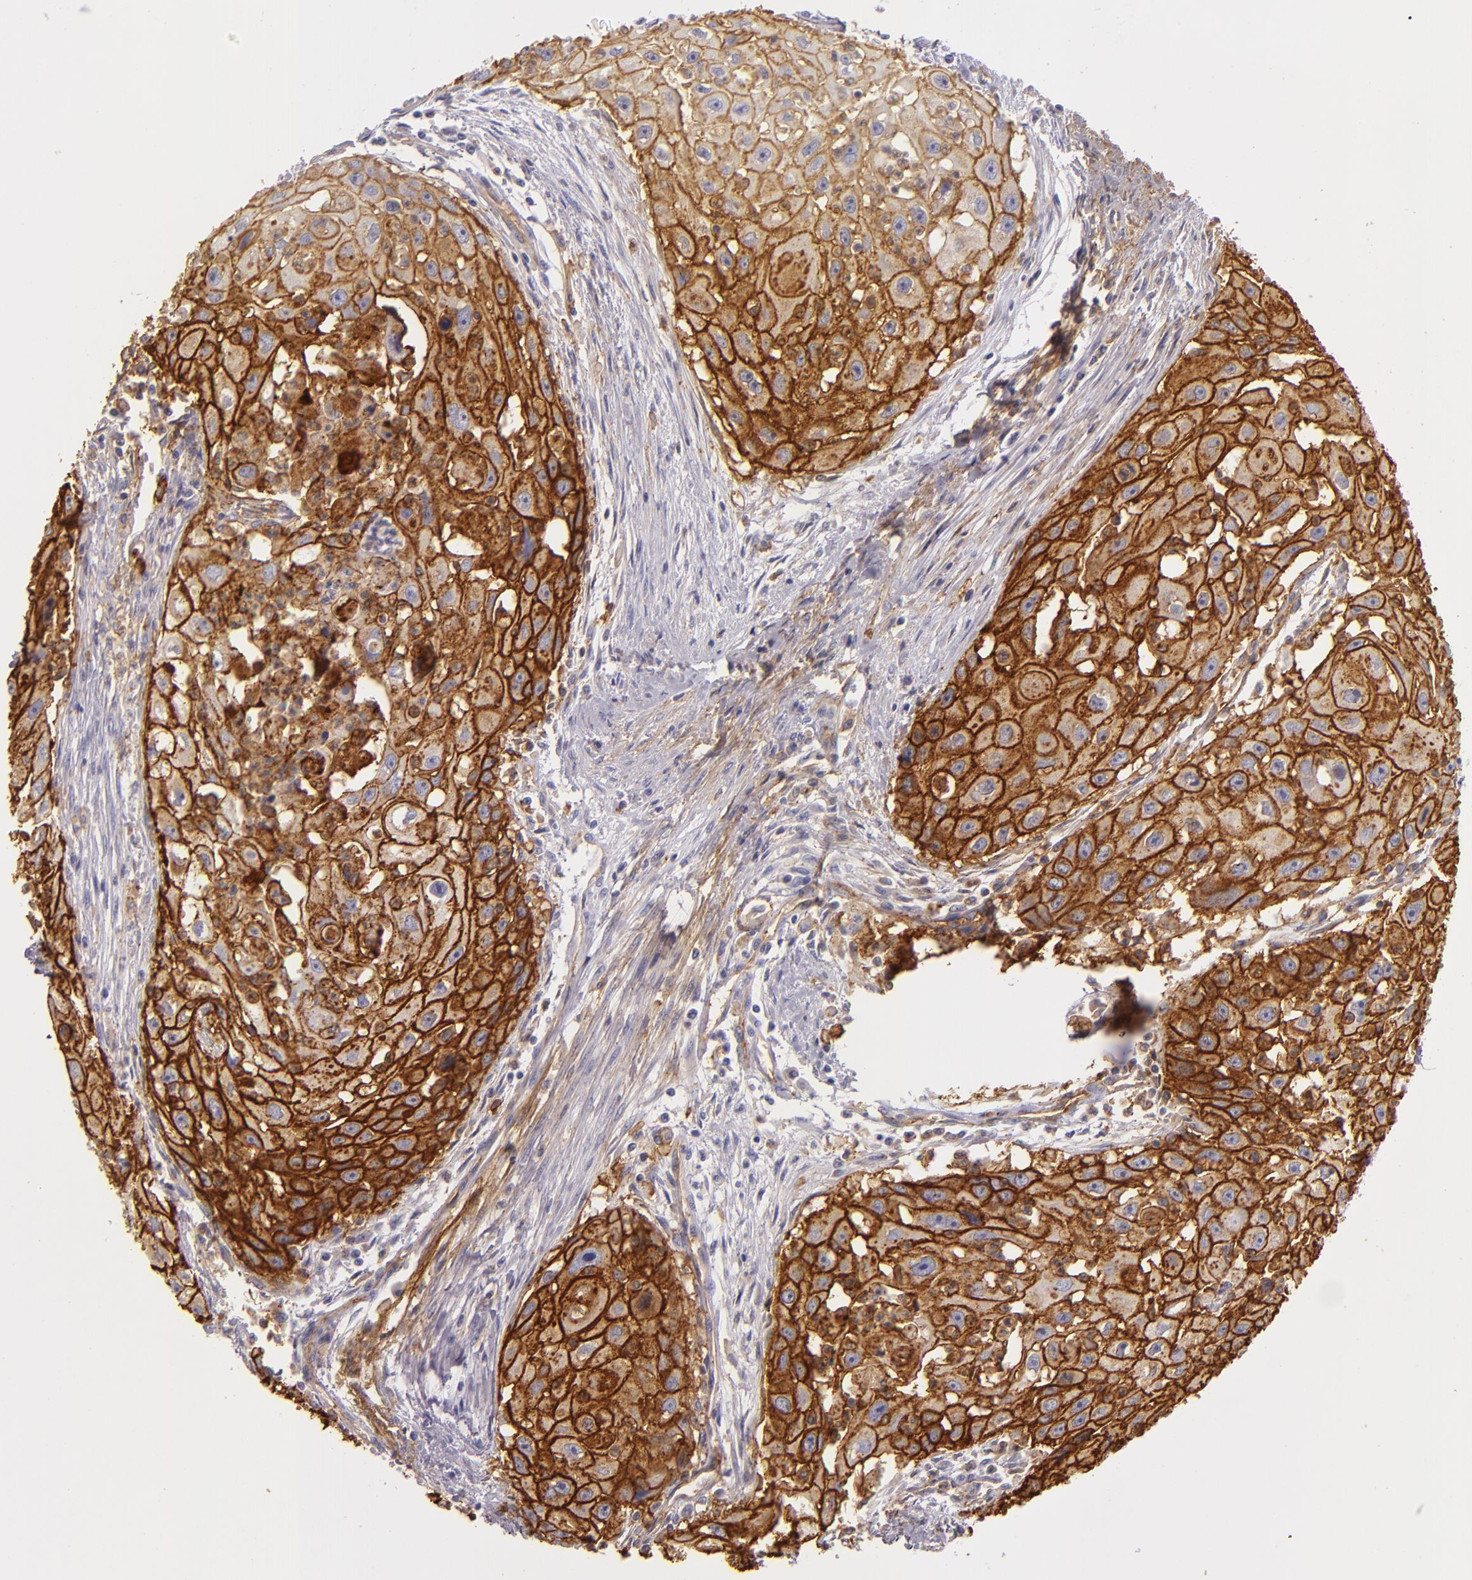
{"staining": {"intensity": "strong", "quantity": ">75%", "location": "cytoplasmic/membranous"}, "tissue": "head and neck cancer", "cell_type": "Tumor cells", "image_type": "cancer", "snomed": [{"axis": "morphology", "description": "Squamous cell carcinoma, NOS"}, {"axis": "topography", "description": "Head-Neck"}], "caption": "Protein expression analysis of head and neck cancer (squamous cell carcinoma) shows strong cytoplasmic/membranous positivity in approximately >75% of tumor cells.", "gene": "CD9", "patient": {"sex": "male", "age": 64}}